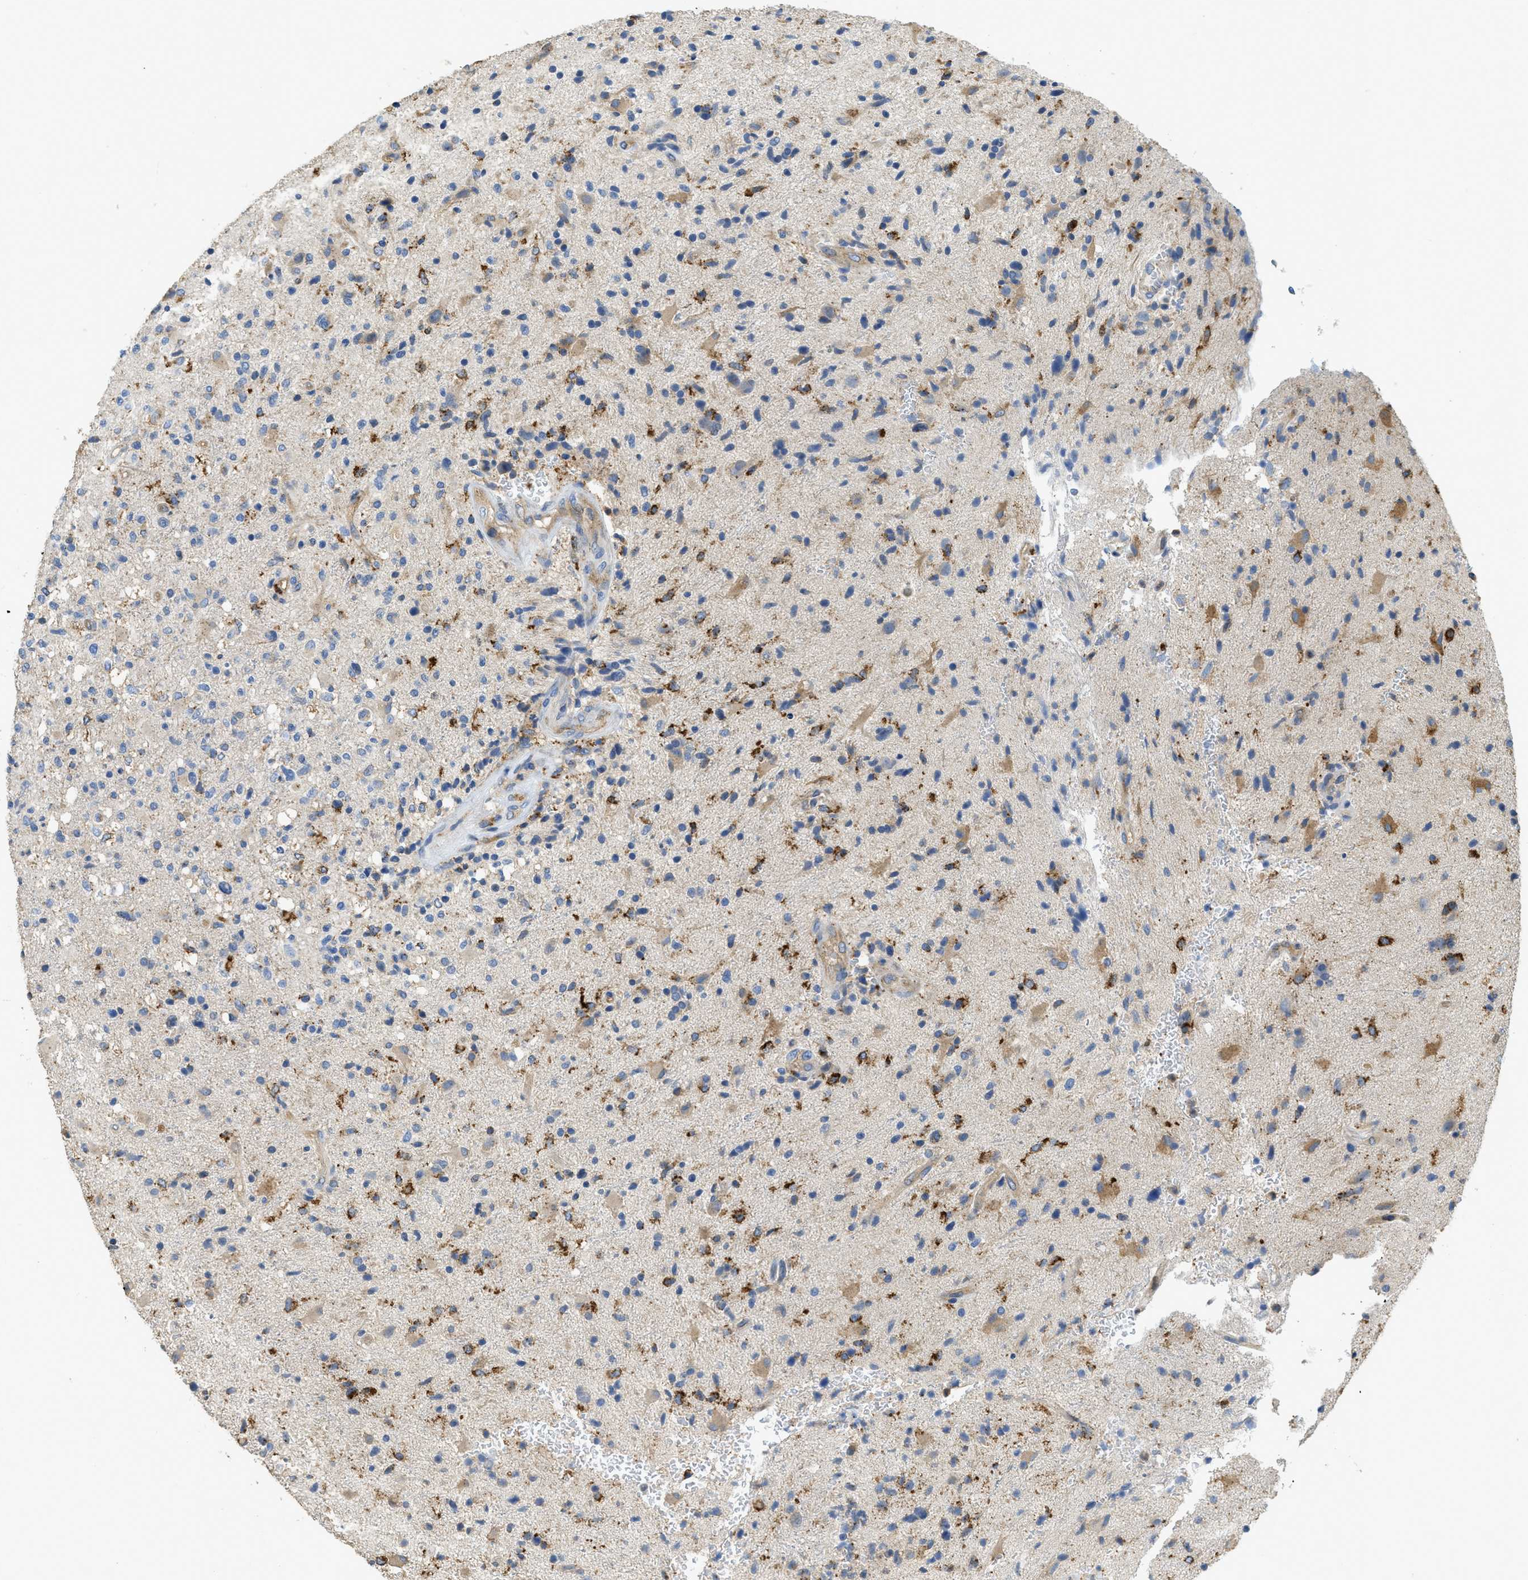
{"staining": {"intensity": "strong", "quantity": "25%-75%", "location": "cytoplasmic/membranous"}, "tissue": "glioma", "cell_type": "Tumor cells", "image_type": "cancer", "snomed": [{"axis": "morphology", "description": "Glioma, malignant, High grade"}, {"axis": "topography", "description": "Brain"}], "caption": "An immunohistochemistry (IHC) micrograph of tumor tissue is shown. Protein staining in brown labels strong cytoplasmic/membranous positivity in high-grade glioma (malignant) within tumor cells.", "gene": "CASP10", "patient": {"sex": "male", "age": 72}}